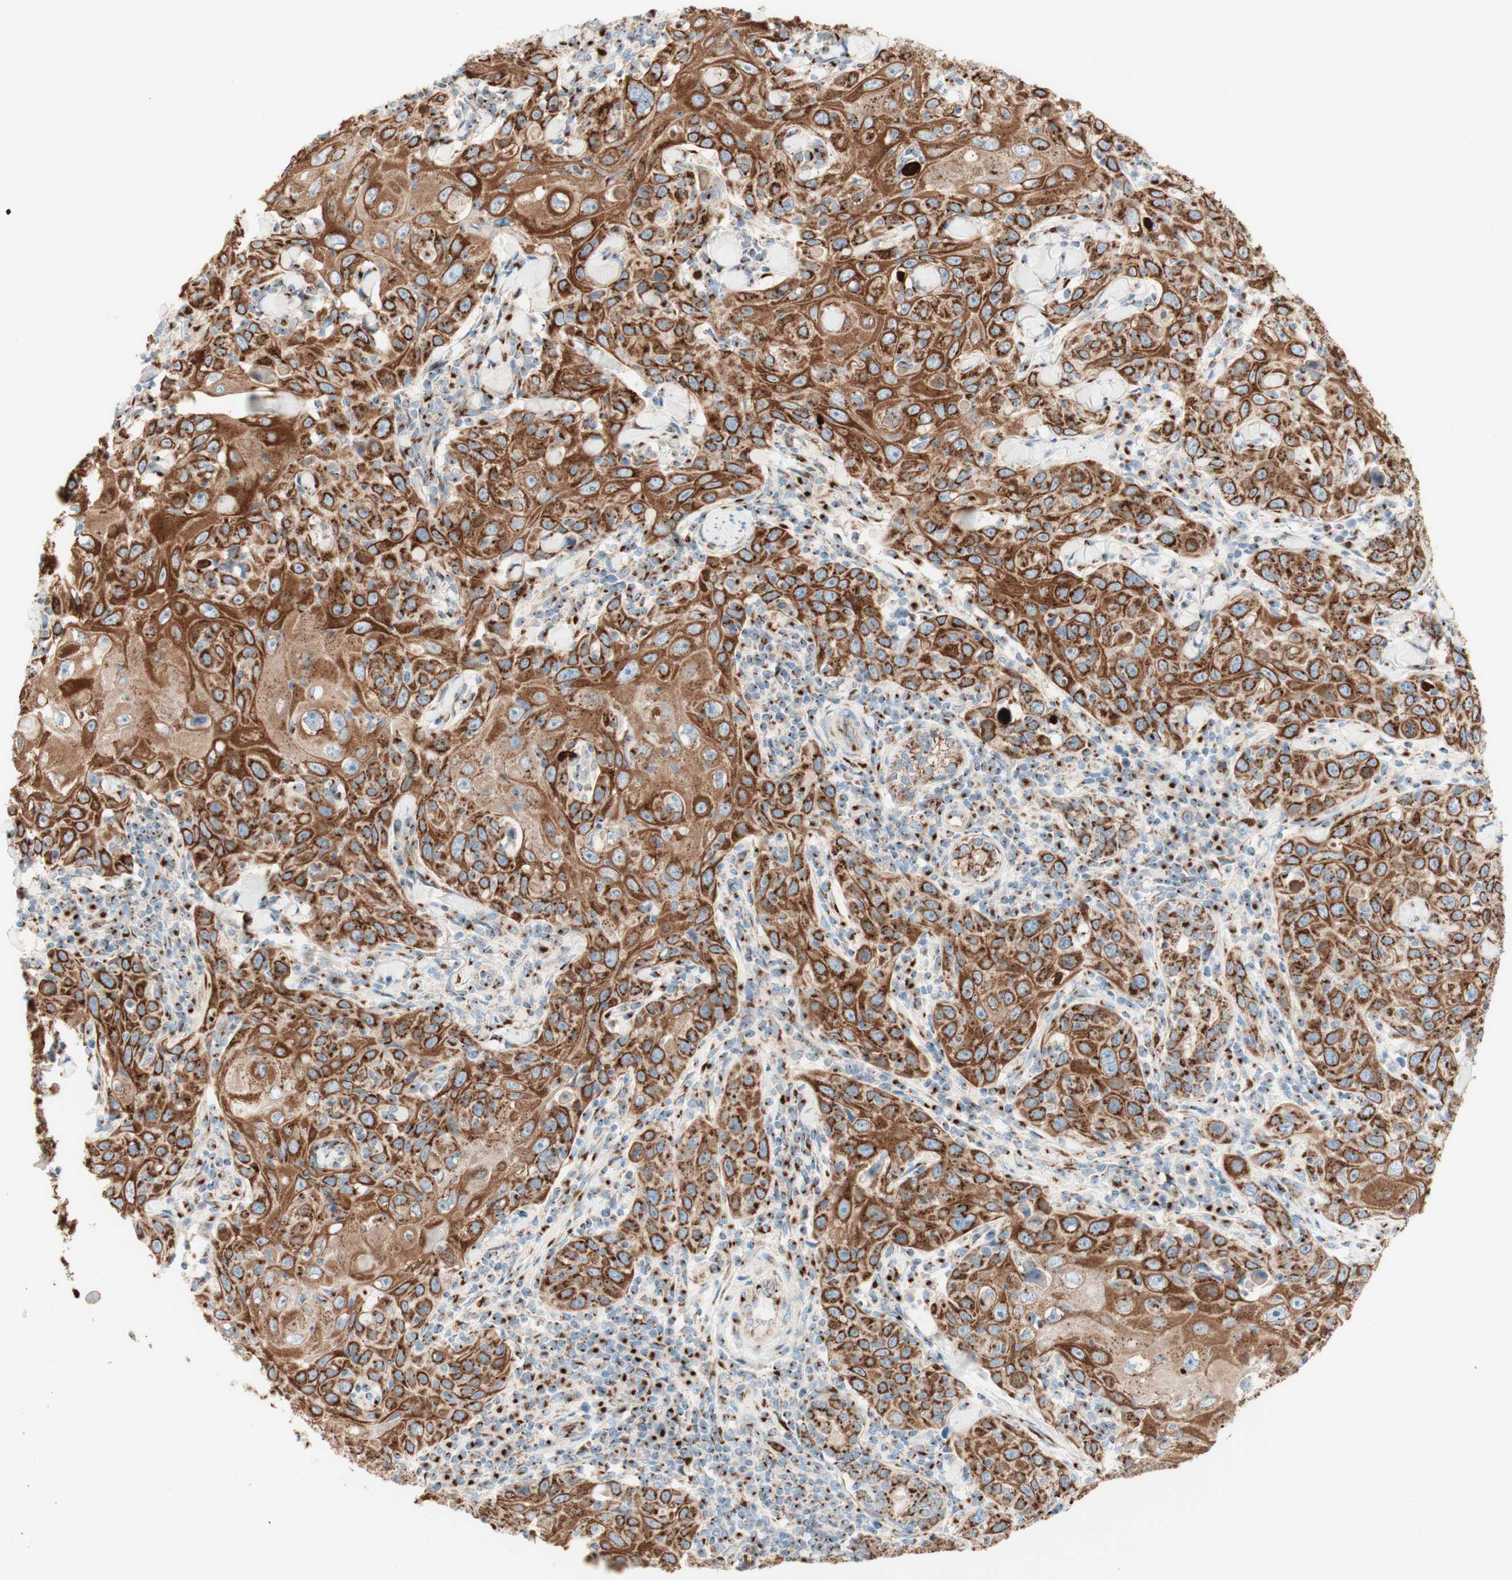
{"staining": {"intensity": "strong", "quantity": ">75%", "location": "cytoplasmic/membranous"}, "tissue": "skin cancer", "cell_type": "Tumor cells", "image_type": "cancer", "snomed": [{"axis": "morphology", "description": "Squamous cell carcinoma, NOS"}, {"axis": "topography", "description": "Skin"}], "caption": "The immunohistochemical stain highlights strong cytoplasmic/membranous positivity in tumor cells of skin squamous cell carcinoma tissue.", "gene": "GOLGB1", "patient": {"sex": "female", "age": 88}}